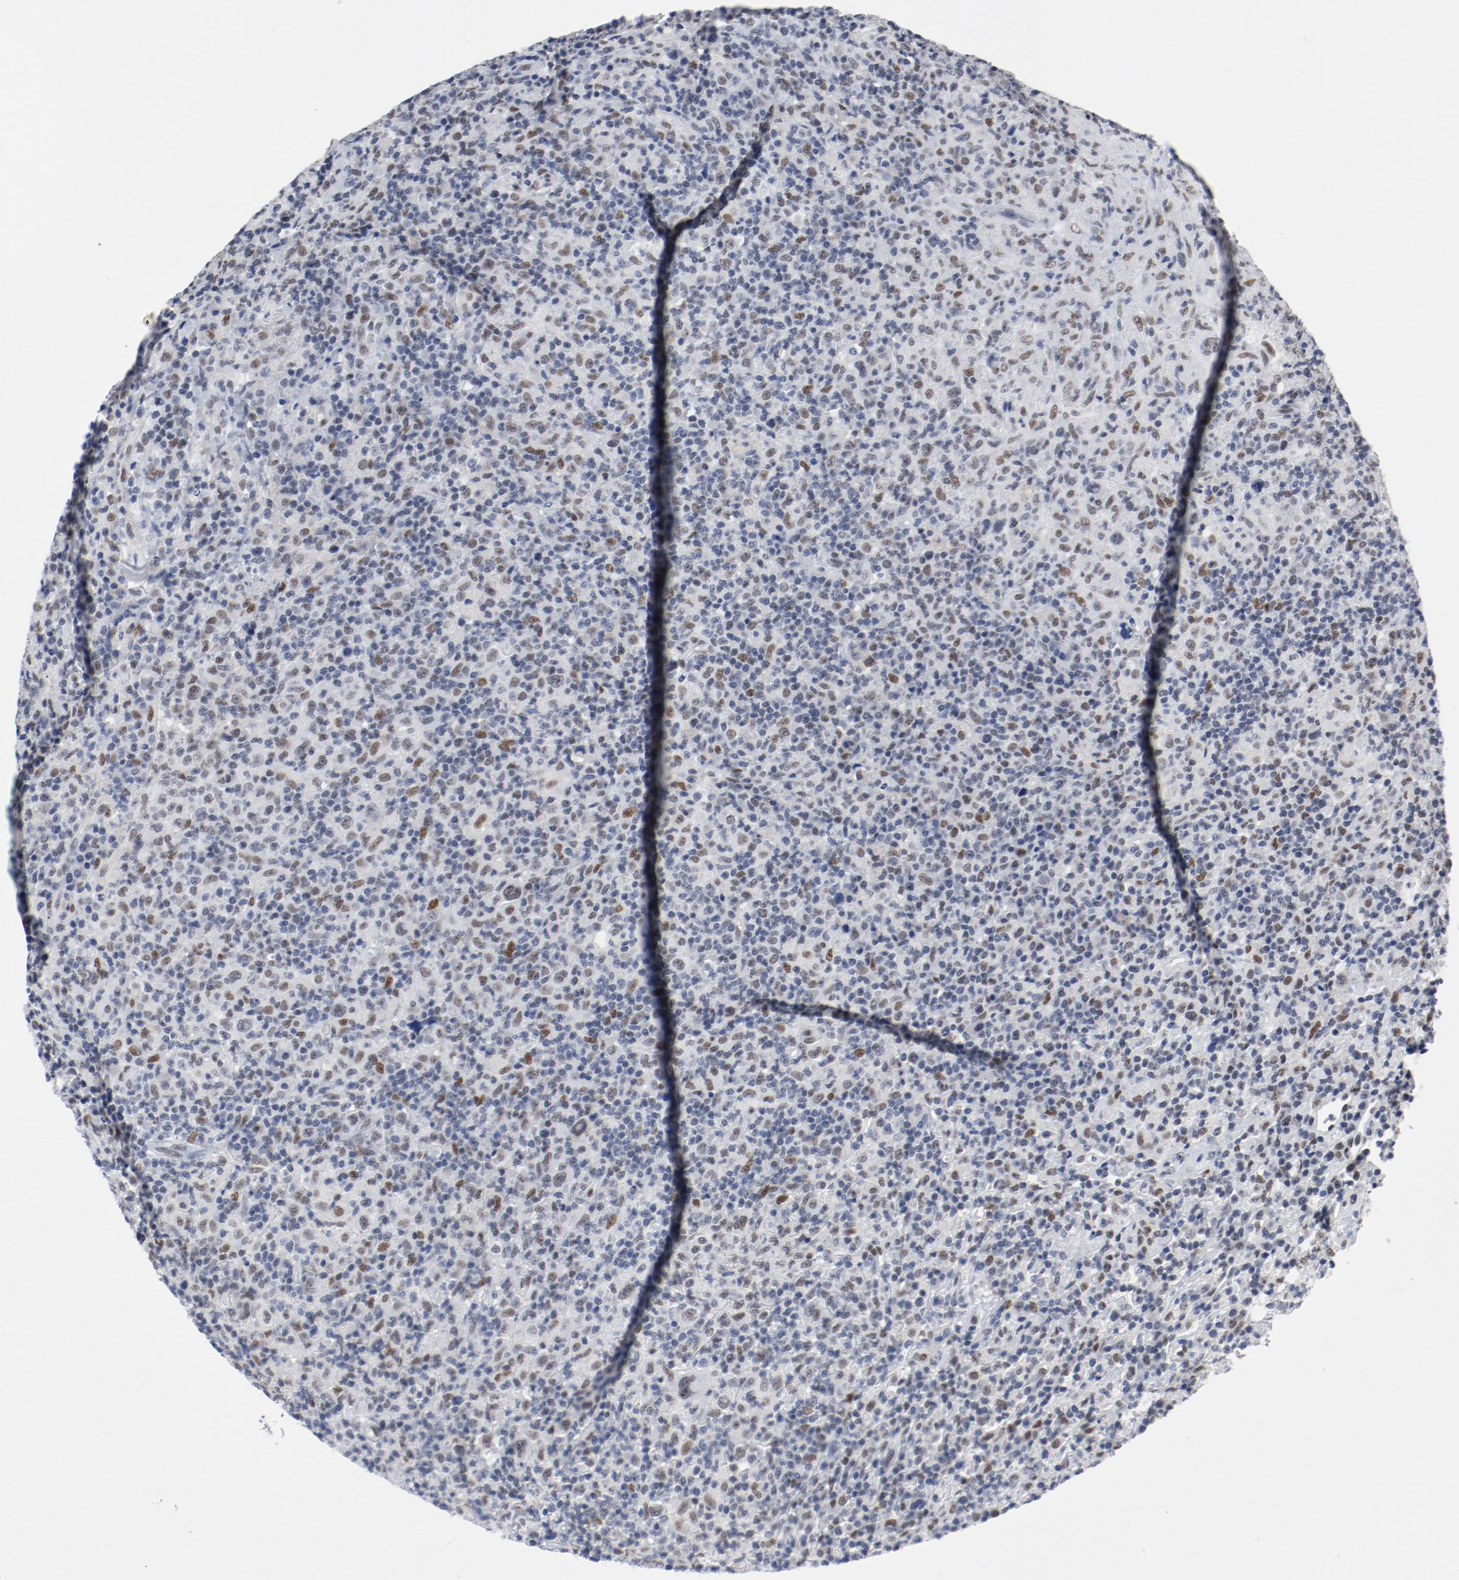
{"staining": {"intensity": "moderate", "quantity": "25%-75%", "location": "nuclear"}, "tissue": "lymphoma", "cell_type": "Tumor cells", "image_type": "cancer", "snomed": [{"axis": "morphology", "description": "Hodgkin's disease, NOS"}, {"axis": "topography", "description": "Lymph node"}], "caption": "About 25%-75% of tumor cells in lymphoma show moderate nuclear protein expression as visualized by brown immunohistochemical staining.", "gene": "ARNT", "patient": {"sex": "male", "age": 65}}